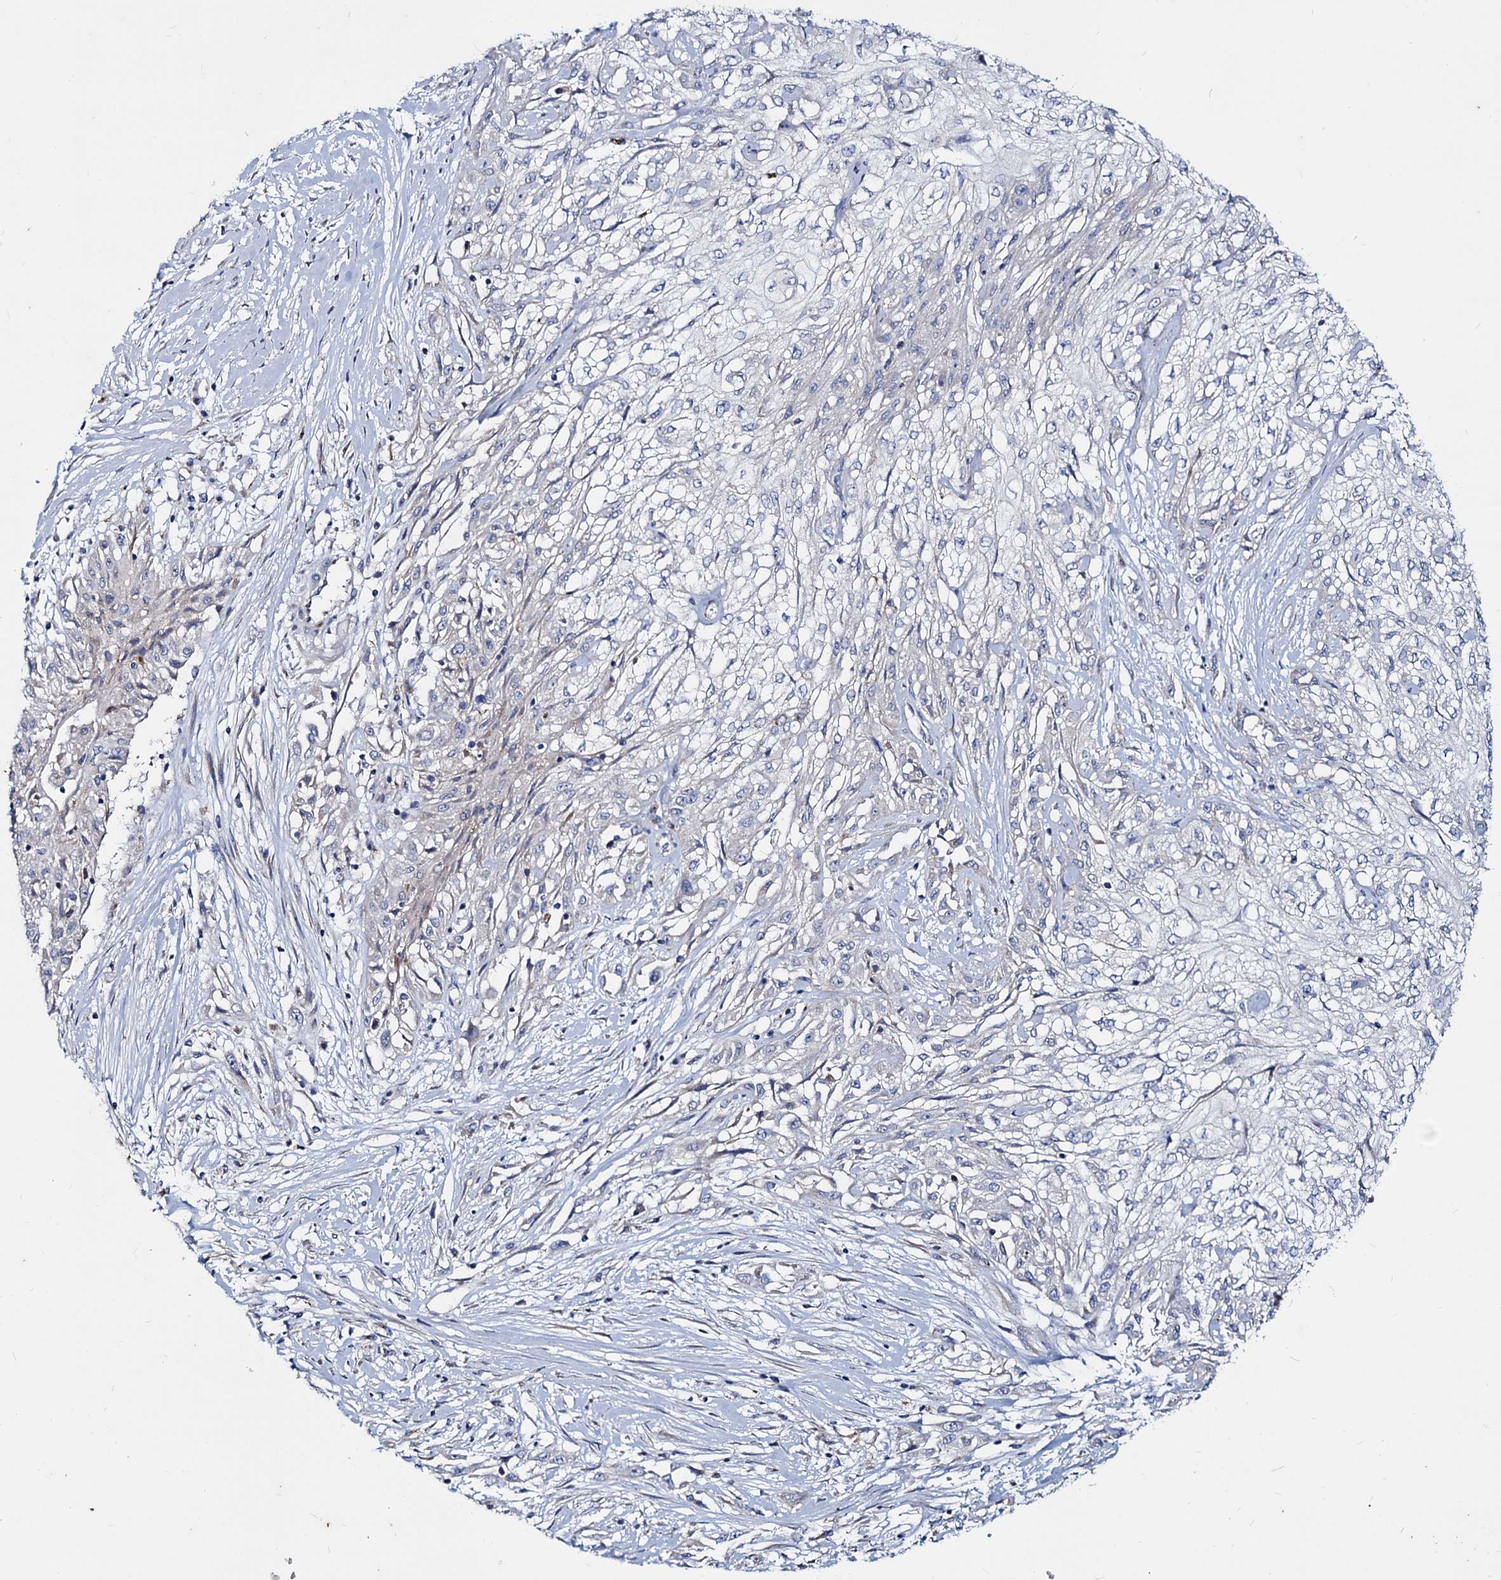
{"staining": {"intensity": "negative", "quantity": "none", "location": "none"}, "tissue": "skin cancer", "cell_type": "Tumor cells", "image_type": "cancer", "snomed": [{"axis": "morphology", "description": "Squamous cell carcinoma, NOS"}, {"axis": "morphology", "description": "Squamous cell carcinoma, metastatic, NOS"}, {"axis": "topography", "description": "Skin"}, {"axis": "topography", "description": "Lymph node"}], "caption": "Skin cancer stained for a protein using immunohistochemistry (IHC) exhibits no positivity tumor cells.", "gene": "AGBL4", "patient": {"sex": "male", "age": 75}}